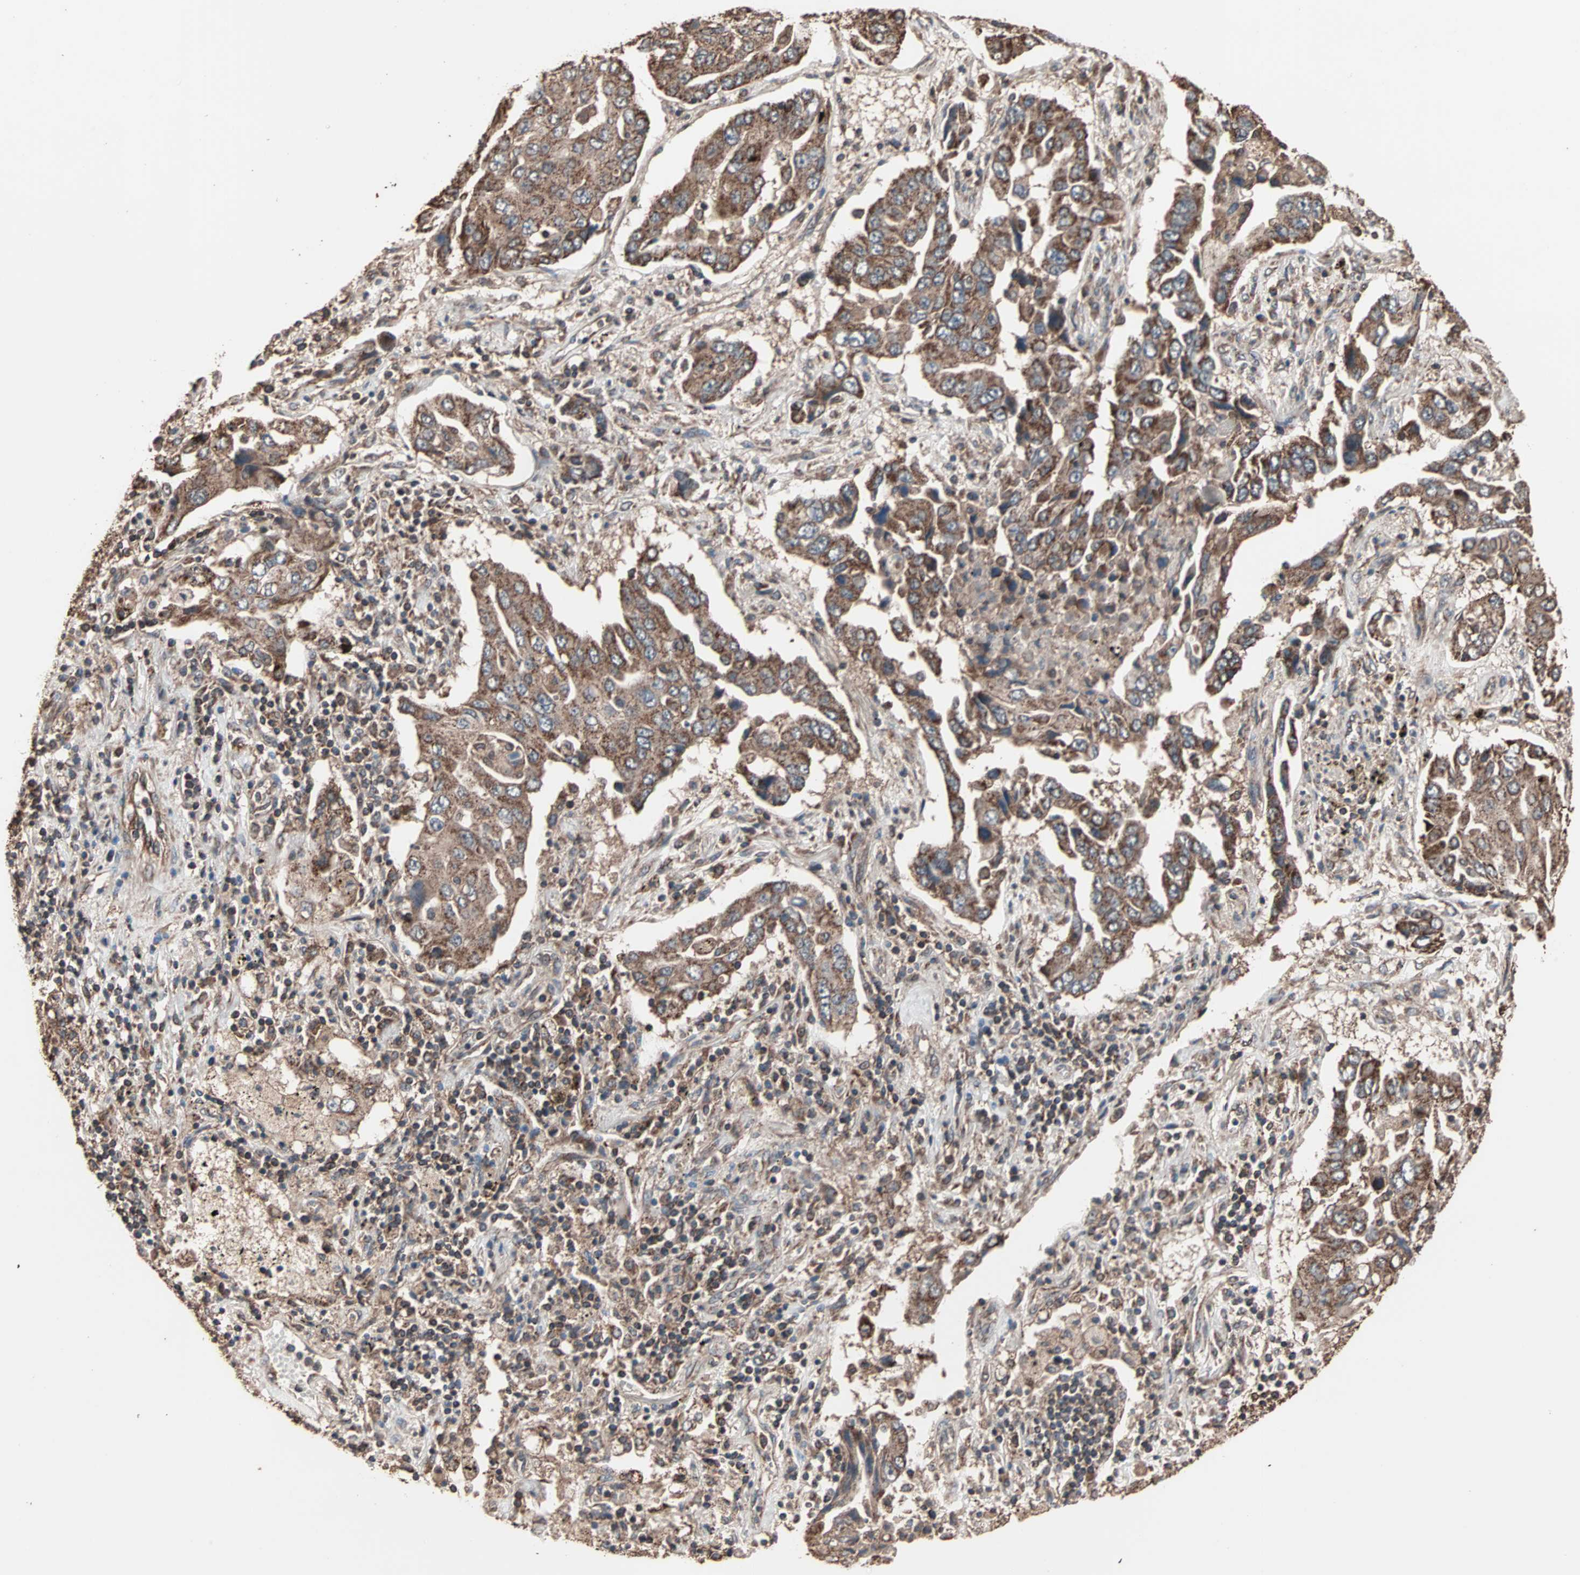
{"staining": {"intensity": "strong", "quantity": ">75%", "location": "cytoplasmic/membranous"}, "tissue": "lung cancer", "cell_type": "Tumor cells", "image_type": "cancer", "snomed": [{"axis": "morphology", "description": "Adenocarcinoma, NOS"}, {"axis": "topography", "description": "Lung"}], "caption": "Adenocarcinoma (lung) stained with a protein marker exhibits strong staining in tumor cells.", "gene": "MRPL2", "patient": {"sex": "female", "age": 65}}